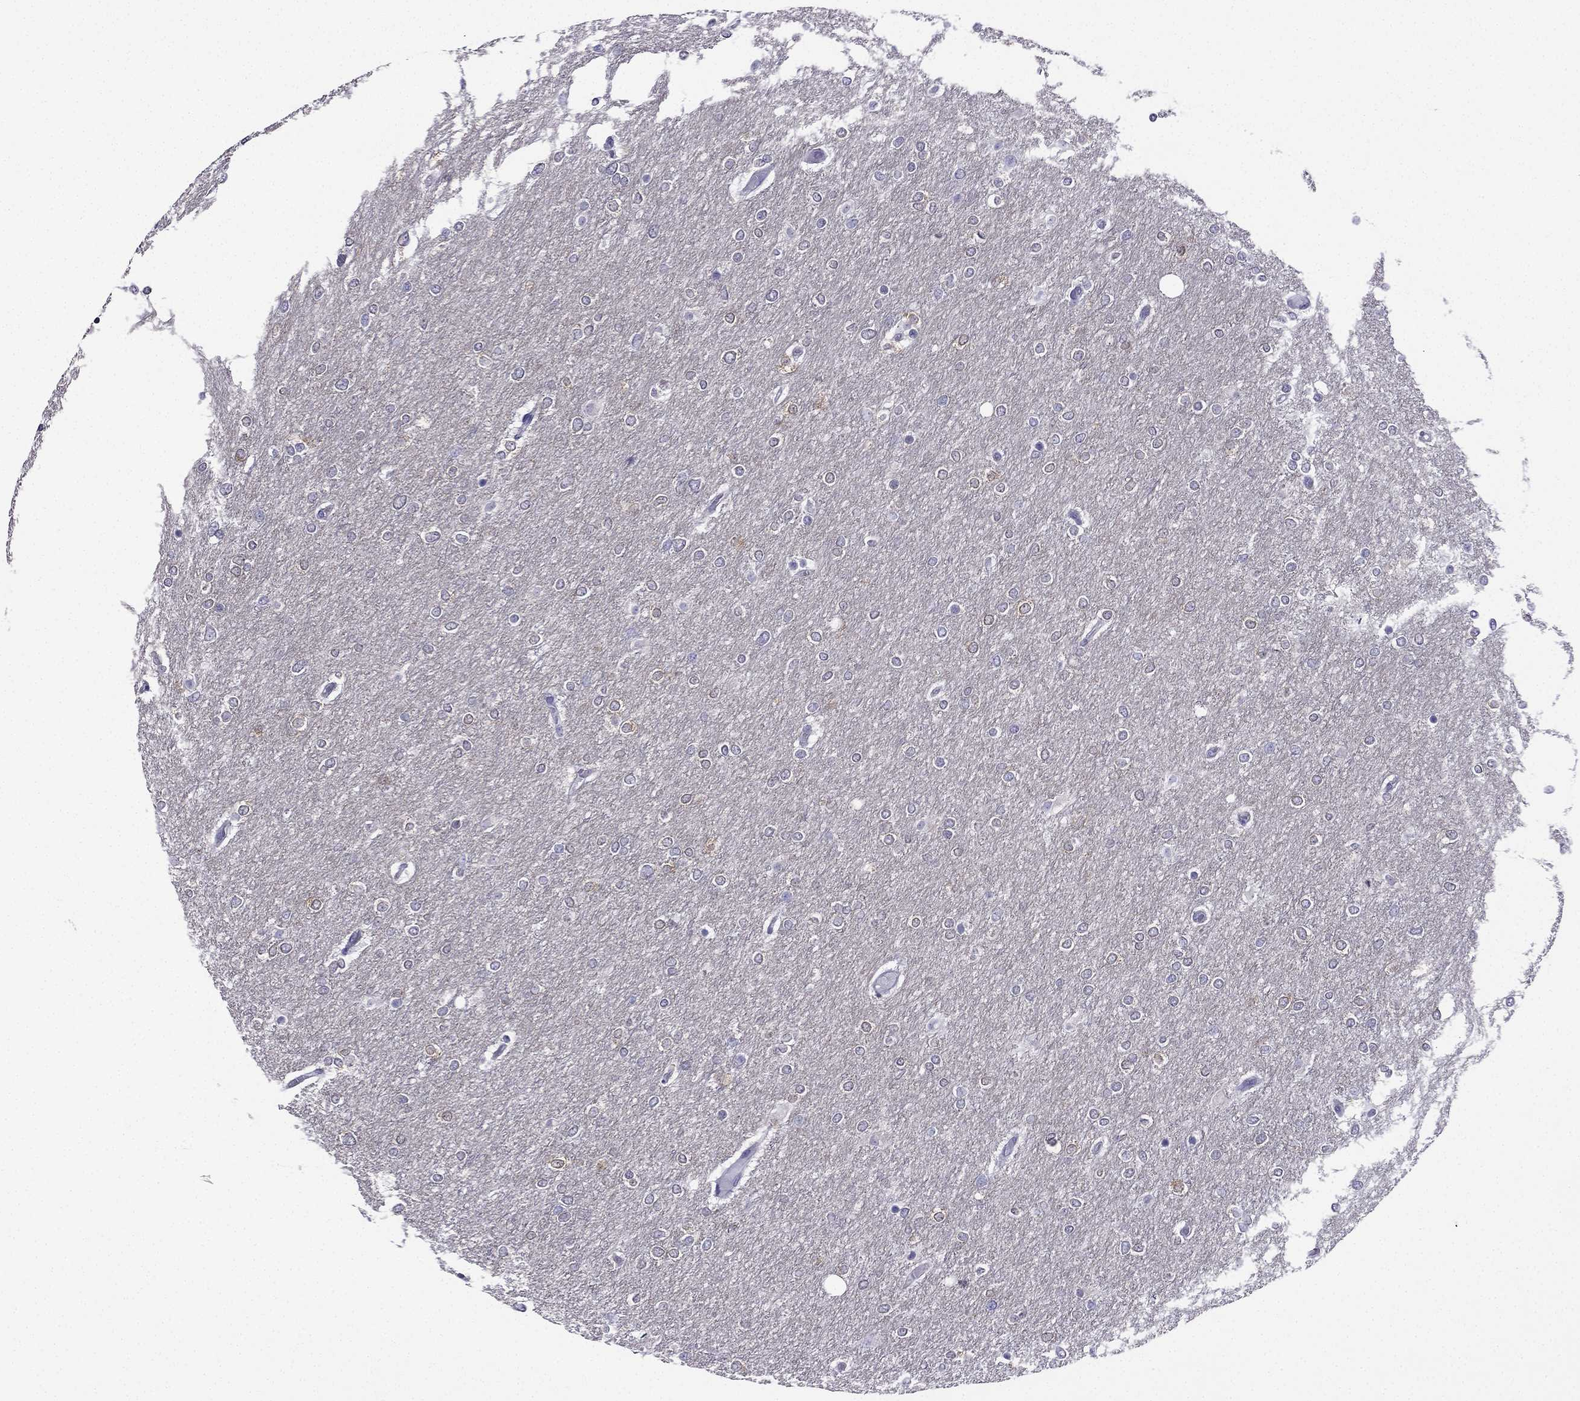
{"staining": {"intensity": "negative", "quantity": "none", "location": "none"}, "tissue": "glioma", "cell_type": "Tumor cells", "image_type": "cancer", "snomed": [{"axis": "morphology", "description": "Glioma, malignant, High grade"}, {"axis": "topography", "description": "Brain"}], "caption": "Immunohistochemistry (IHC) of malignant high-grade glioma demonstrates no staining in tumor cells.", "gene": "KCNJ10", "patient": {"sex": "female", "age": 61}}